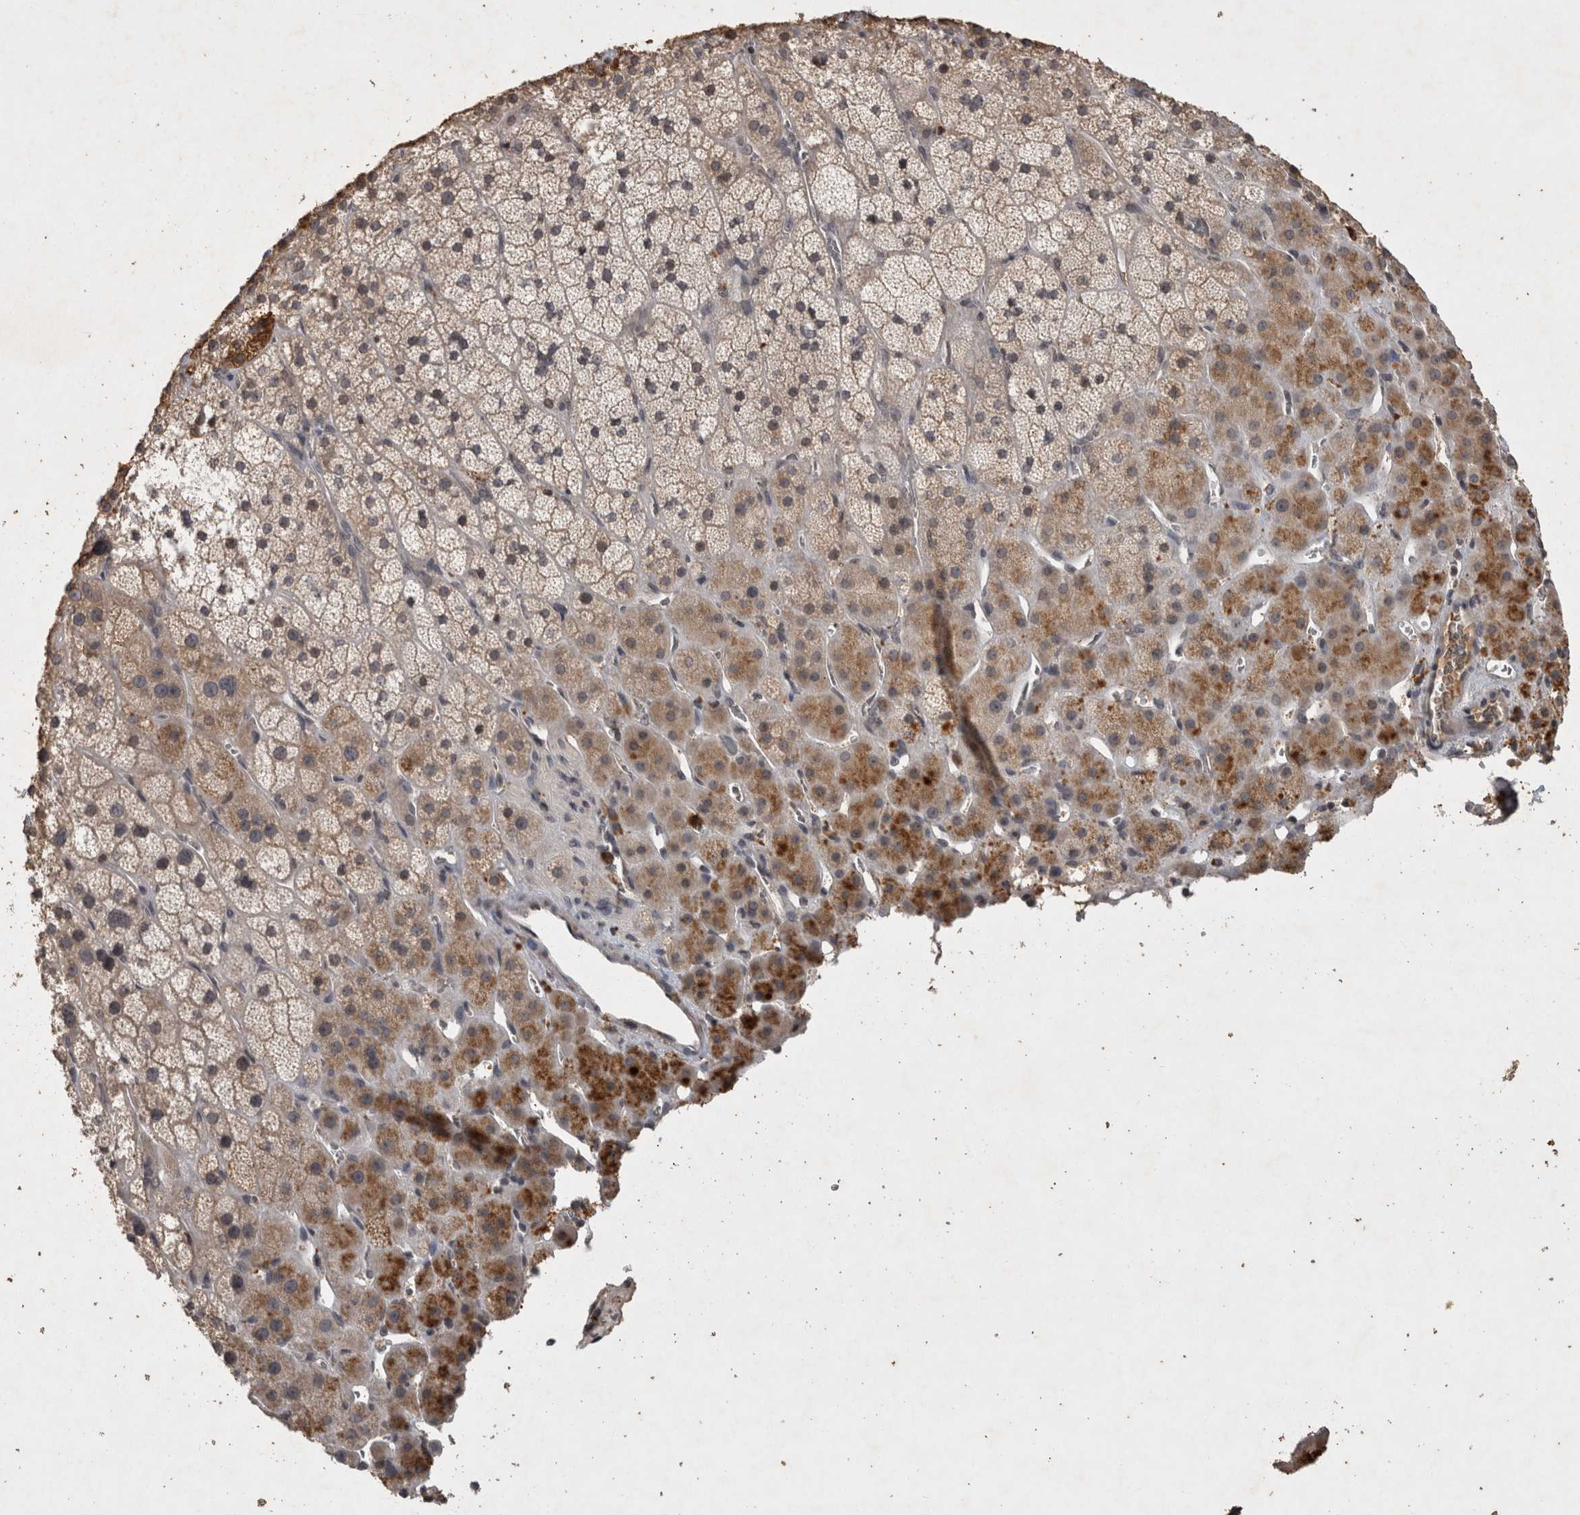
{"staining": {"intensity": "moderate", "quantity": "25%-75%", "location": "cytoplasmic/membranous,nuclear"}, "tissue": "adrenal gland", "cell_type": "Glandular cells", "image_type": "normal", "snomed": [{"axis": "morphology", "description": "Normal tissue, NOS"}, {"axis": "topography", "description": "Adrenal gland"}], "caption": "Protein analysis of benign adrenal gland demonstrates moderate cytoplasmic/membranous,nuclear expression in about 25%-75% of glandular cells.", "gene": "HRK", "patient": {"sex": "male", "age": 57}}